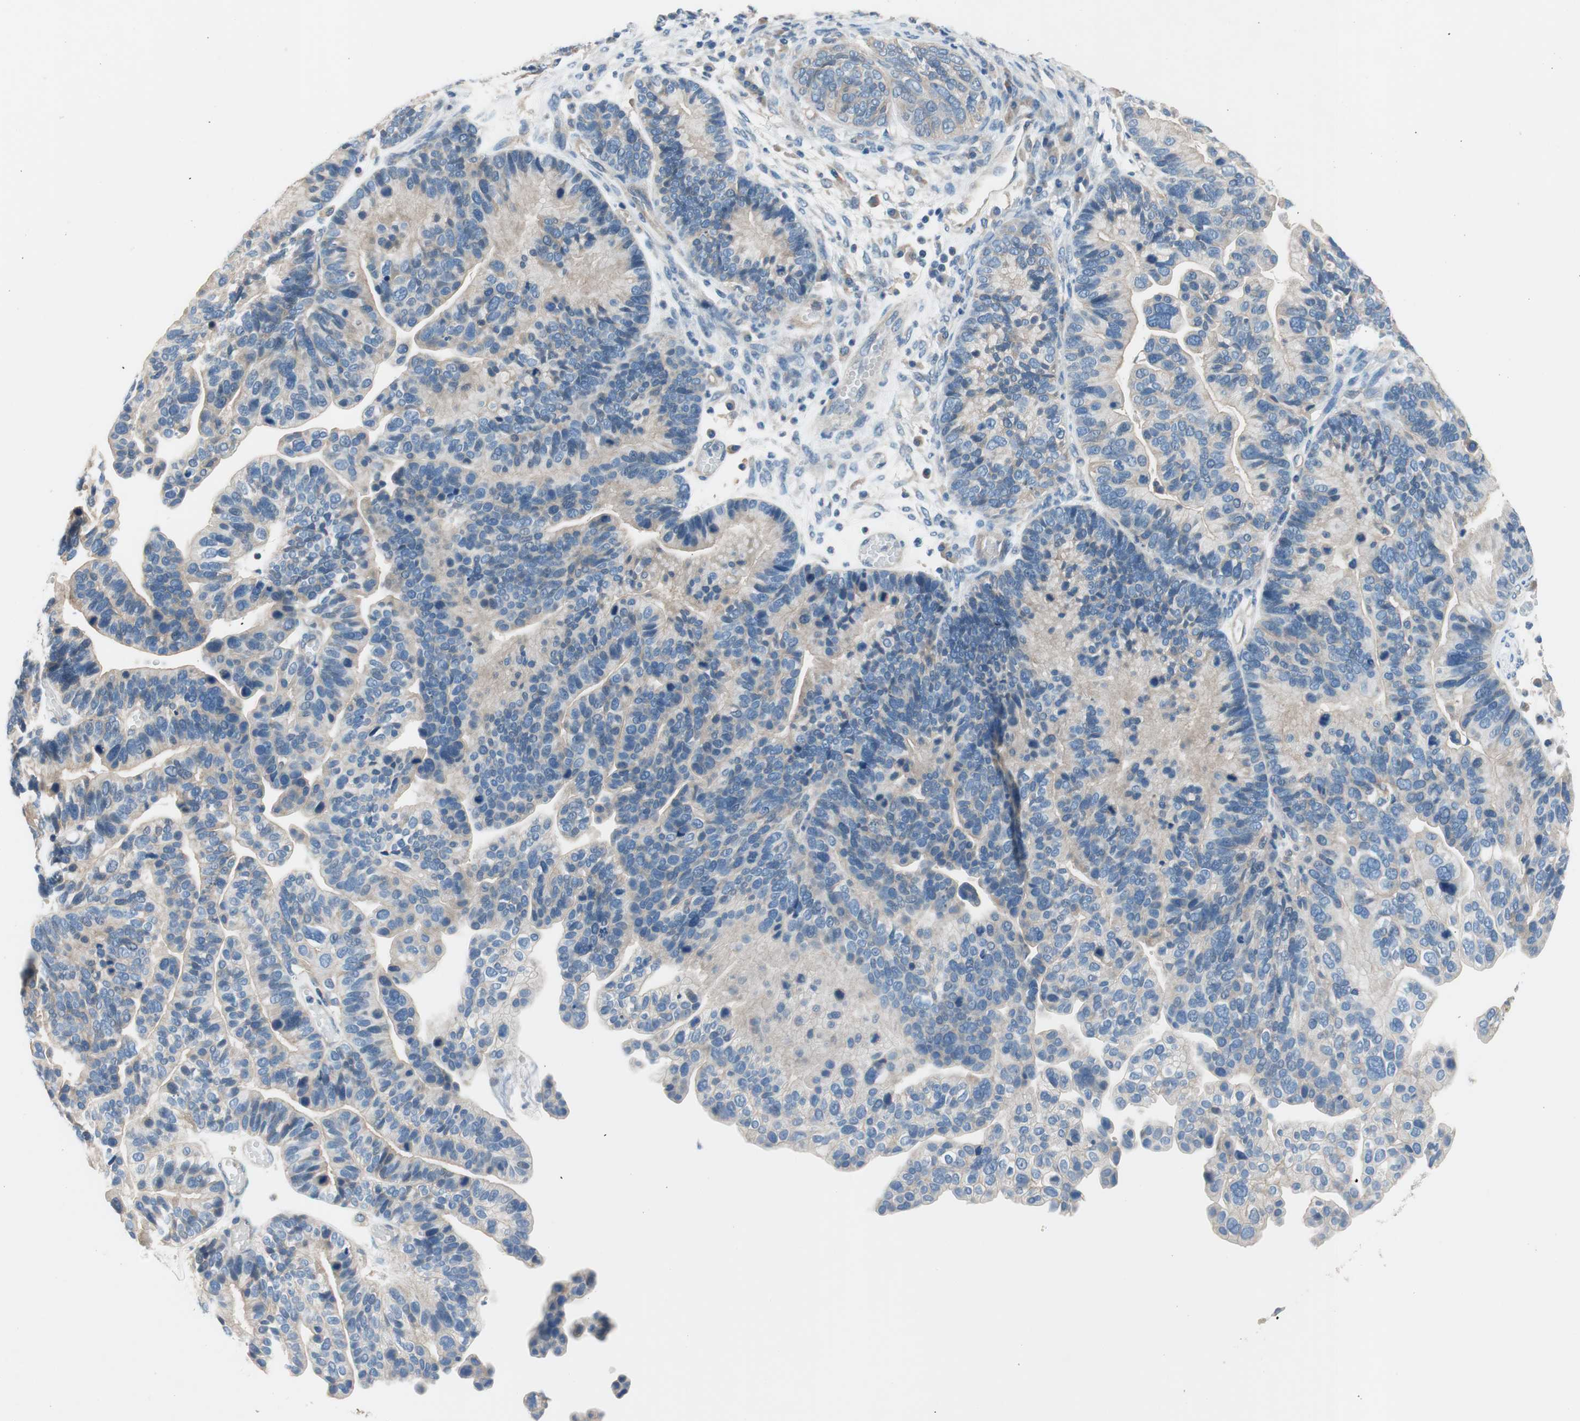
{"staining": {"intensity": "negative", "quantity": "none", "location": "none"}, "tissue": "ovarian cancer", "cell_type": "Tumor cells", "image_type": "cancer", "snomed": [{"axis": "morphology", "description": "Cystadenocarcinoma, serous, NOS"}, {"axis": "topography", "description": "Ovary"}], "caption": "Immunohistochemical staining of human serous cystadenocarcinoma (ovarian) reveals no significant positivity in tumor cells.", "gene": "CALML3", "patient": {"sex": "female", "age": 56}}